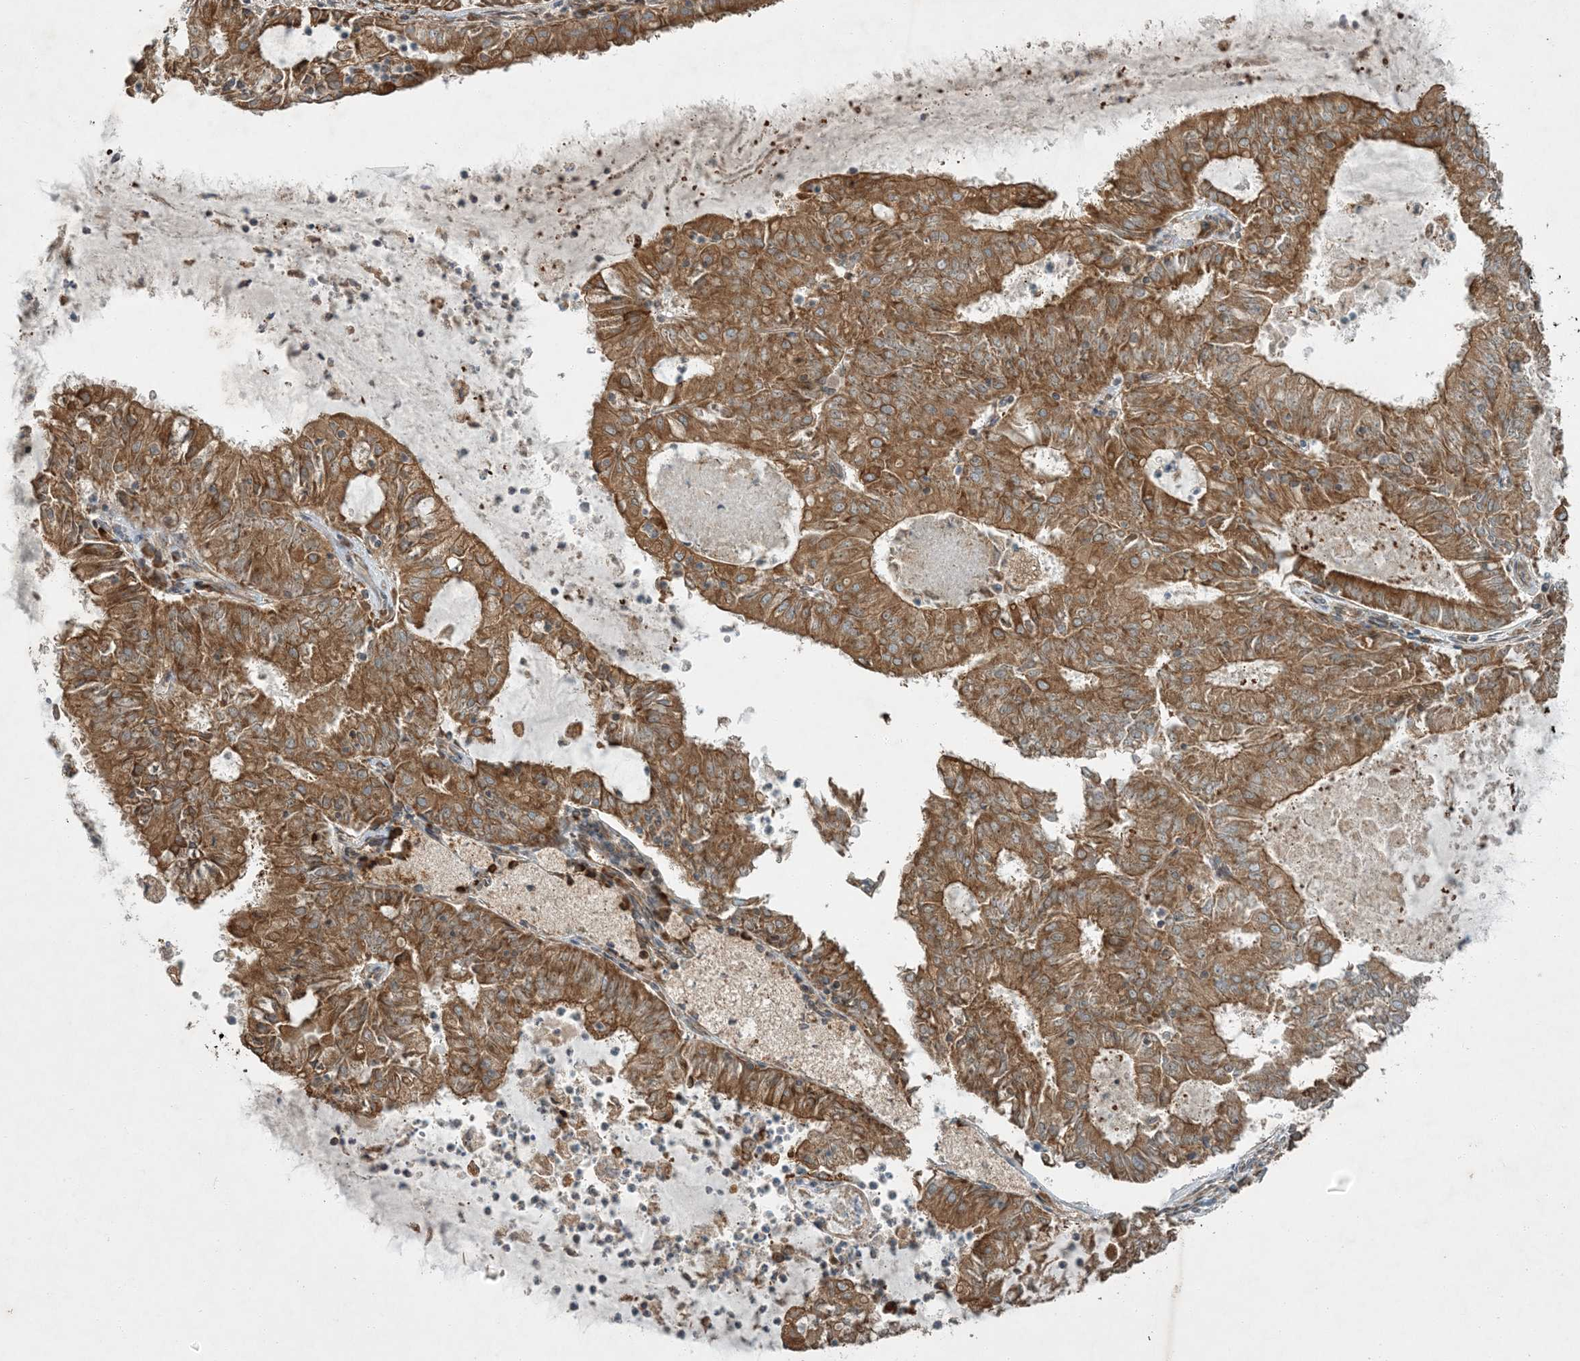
{"staining": {"intensity": "moderate", "quantity": ">75%", "location": "cytoplasmic/membranous"}, "tissue": "endometrial cancer", "cell_type": "Tumor cells", "image_type": "cancer", "snomed": [{"axis": "morphology", "description": "Adenocarcinoma, NOS"}, {"axis": "topography", "description": "Endometrium"}], "caption": "Endometrial adenocarcinoma stained with IHC reveals moderate cytoplasmic/membranous positivity in about >75% of tumor cells. Immunohistochemistry stains the protein in brown and the nuclei are stained blue.", "gene": "COMMD8", "patient": {"sex": "female", "age": 57}}